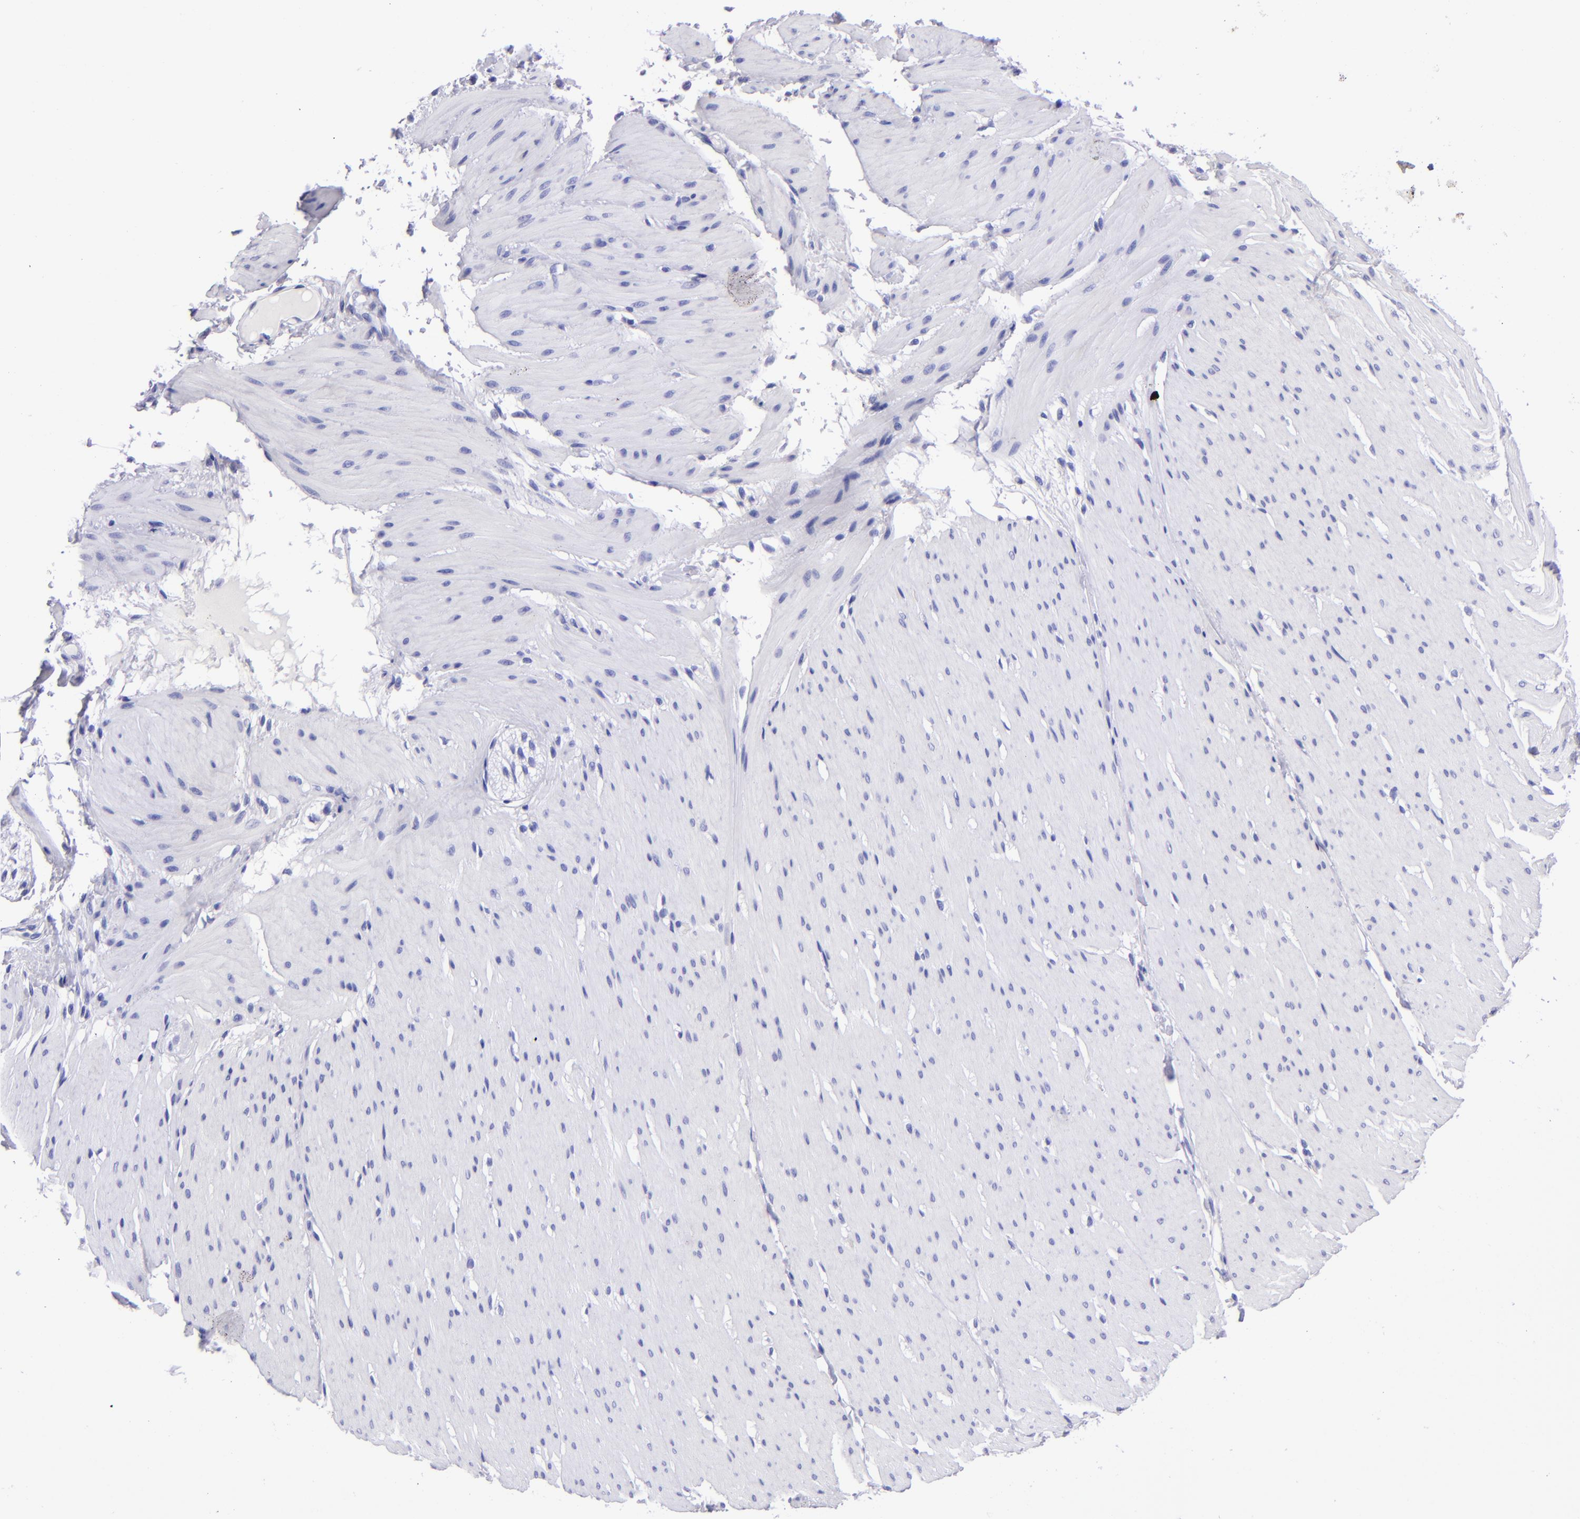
{"staining": {"intensity": "negative", "quantity": "none", "location": "none"}, "tissue": "smooth muscle", "cell_type": "Smooth muscle cells", "image_type": "normal", "snomed": [{"axis": "morphology", "description": "Normal tissue, NOS"}, {"axis": "topography", "description": "Smooth muscle"}, {"axis": "topography", "description": "Colon"}], "caption": "This is an immunohistochemistry (IHC) image of unremarkable smooth muscle. There is no positivity in smooth muscle cells.", "gene": "TYRP1", "patient": {"sex": "male", "age": 67}}